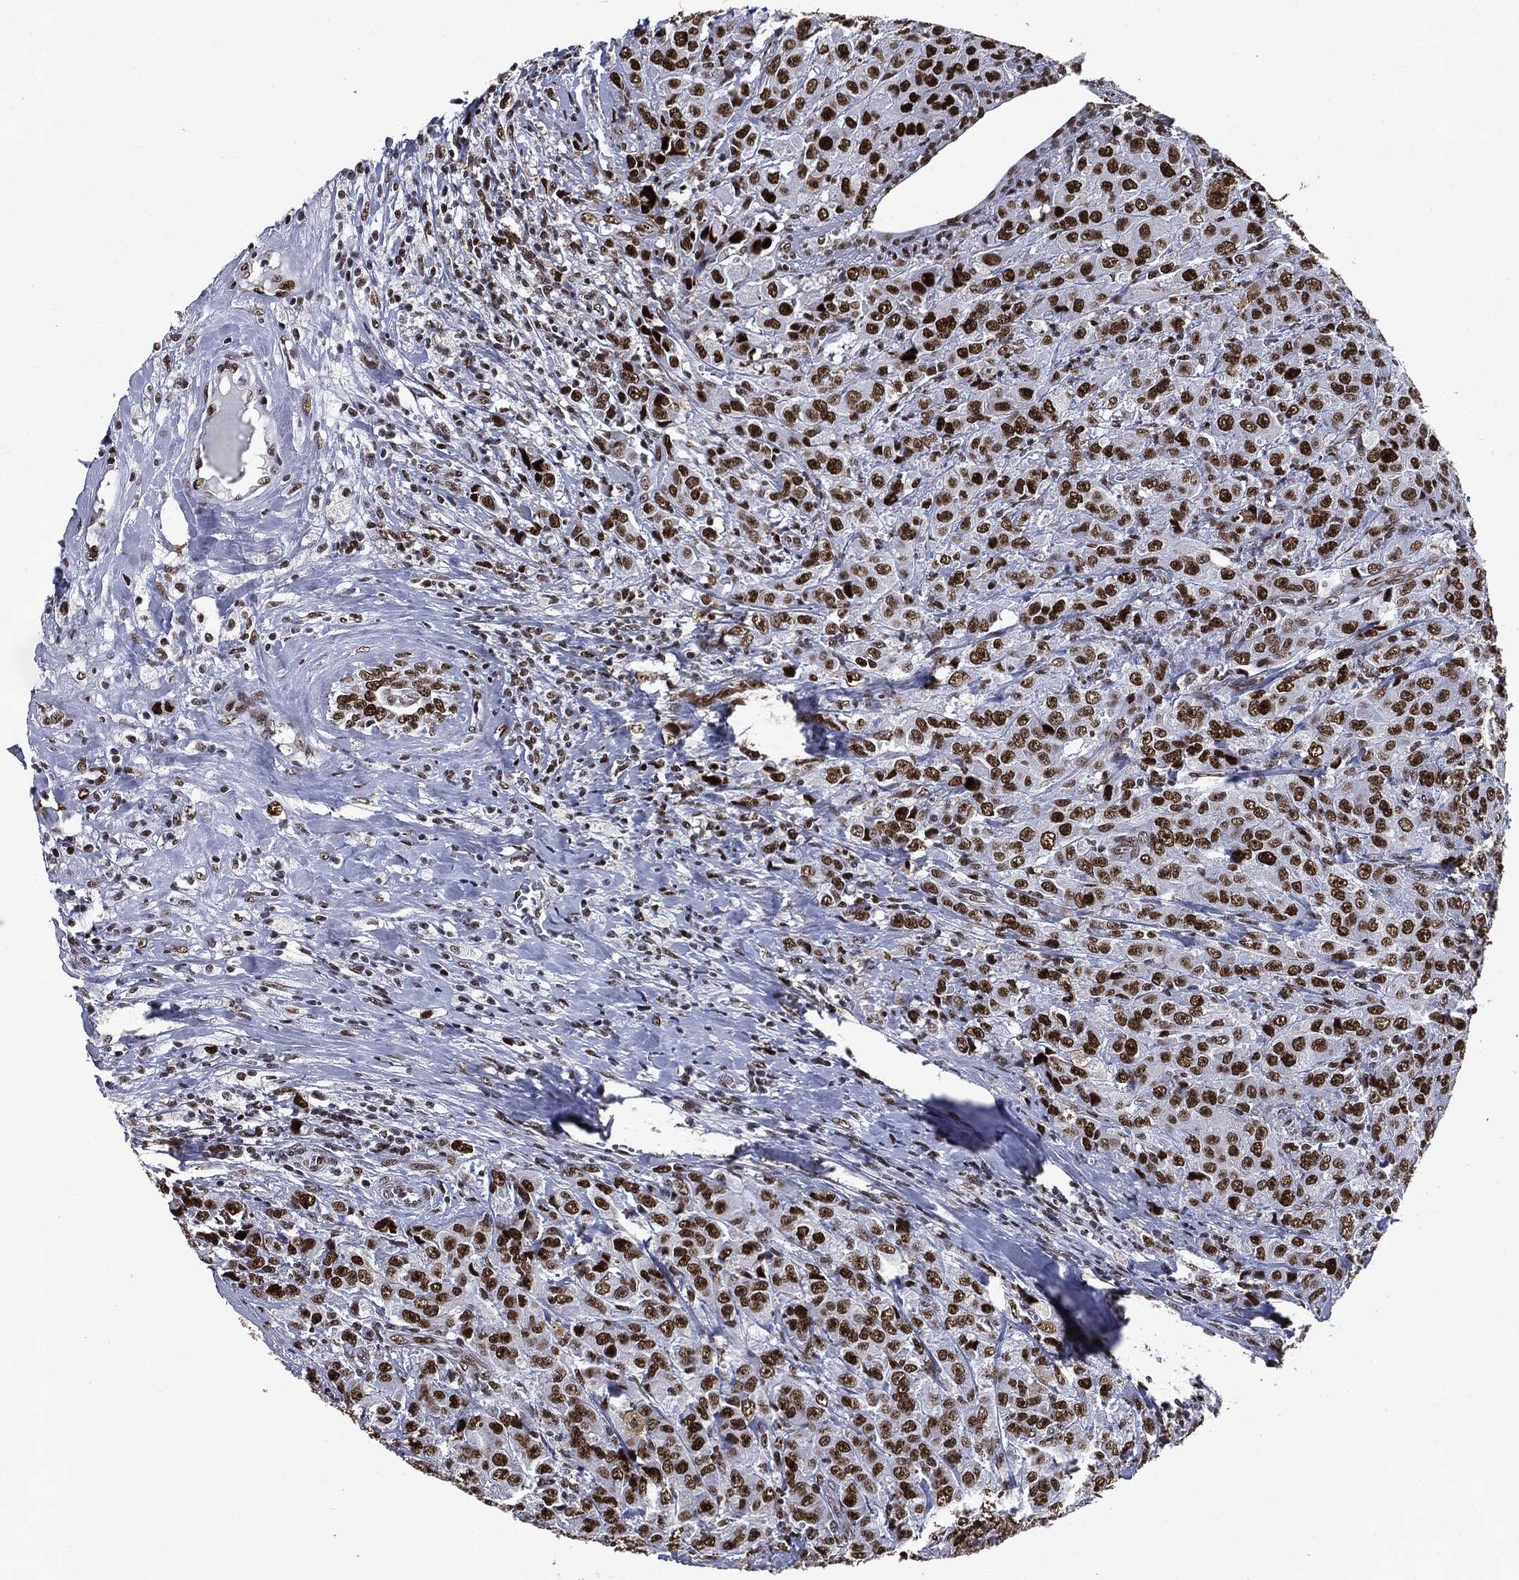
{"staining": {"intensity": "strong", "quantity": ">75%", "location": "nuclear"}, "tissue": "breast cancer", "cell_type": "Tumor cells", "image_type": "cancer", "snomed": [{"axis": "morphology", "description": "Duct carcinoma"}, {"axis": "topography", "description": "Breast"}], "caption": "Breast cancer (invasive ductal carcinoma) tissue shows strong nuclear positivity in about >75% of tumor cells (Stains: DAB (3,3'-diaminobenzidine) in brown, nuclei in blue, Microscopy: brightfield microscopy at high magnification).", "gene": "MSH2", "patient": {"sex": "female", "age": 43}}